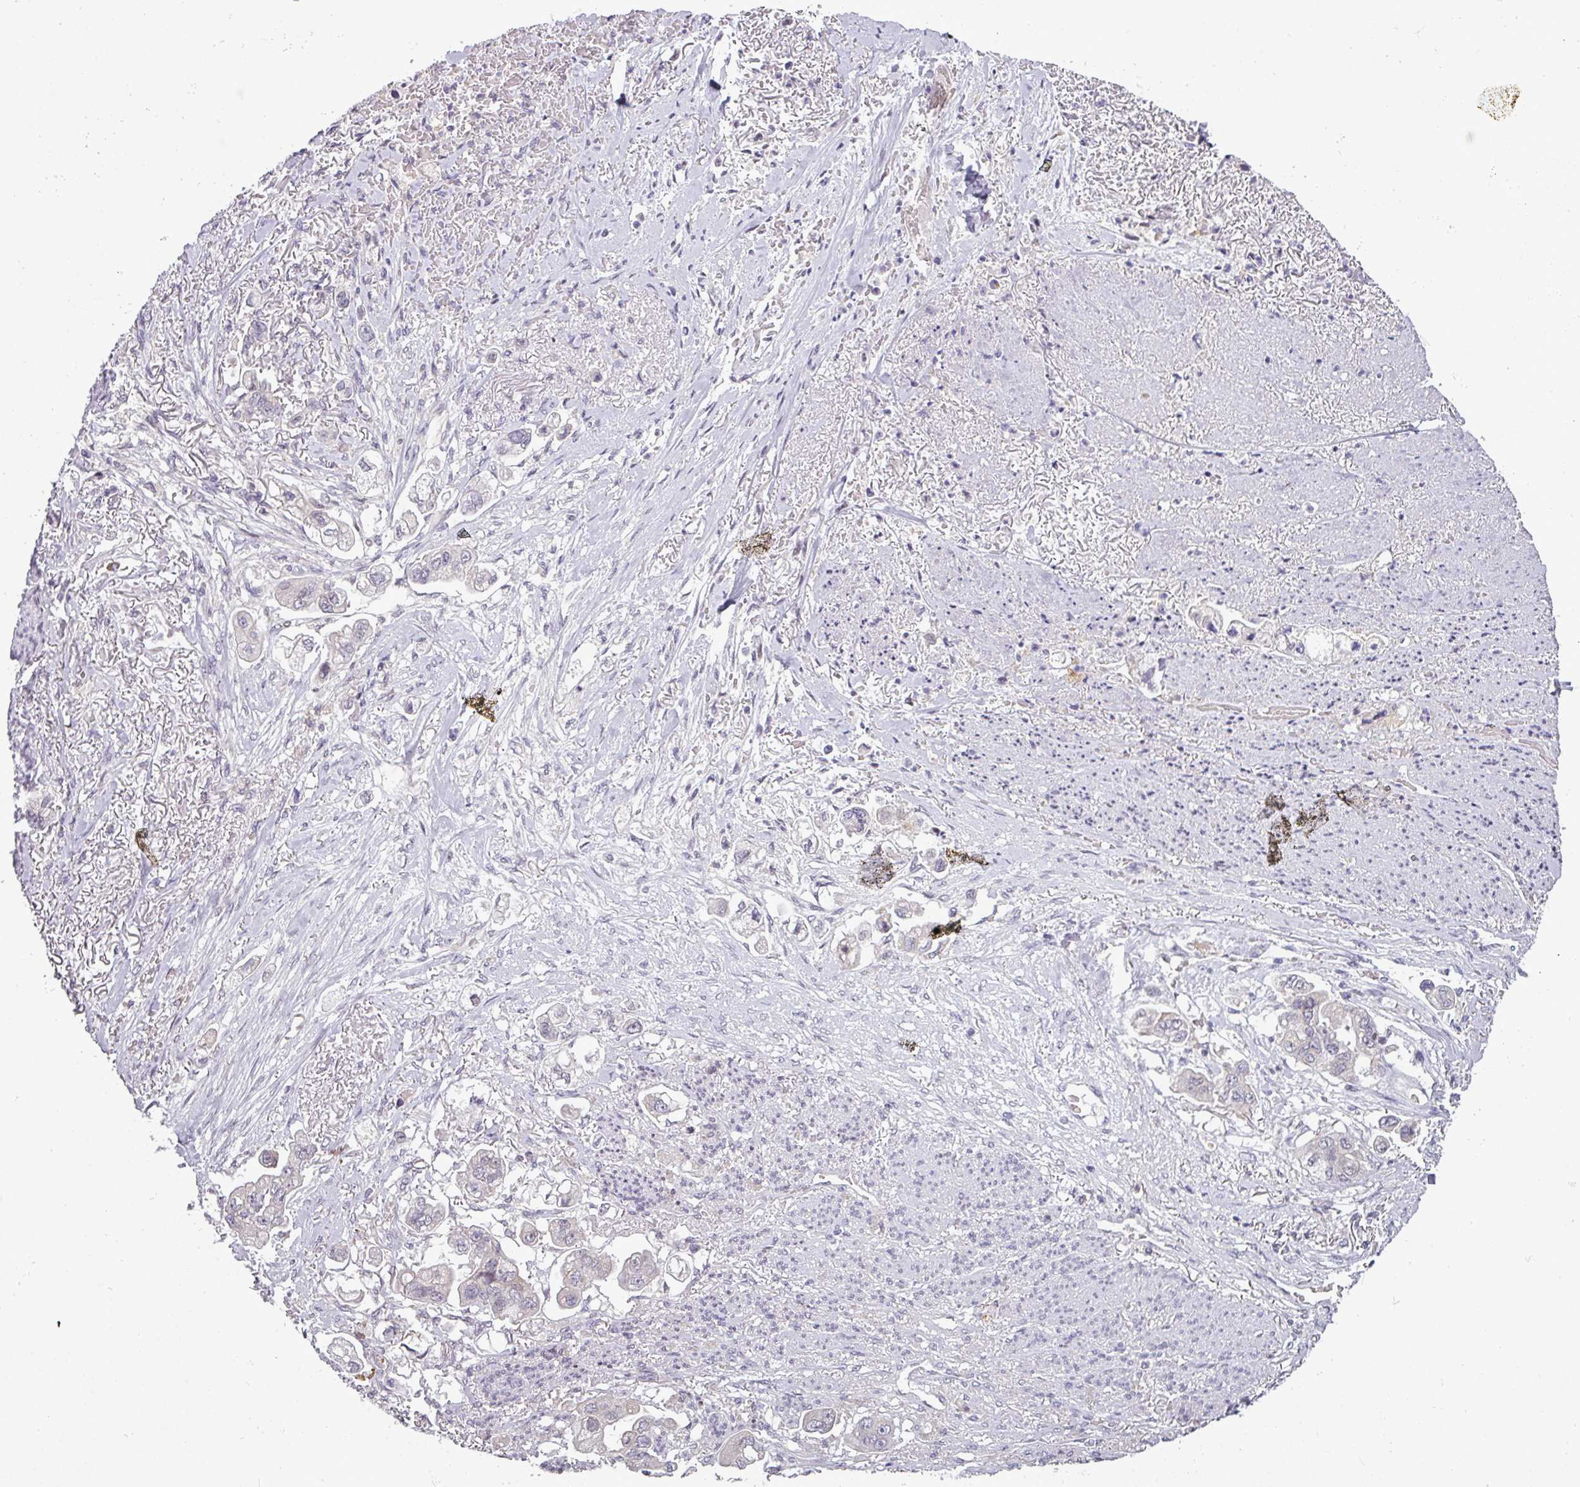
{"staining": {"intensity": "negative", "quantity": "none", "location": "none"}, "tissue": "stomach cancer", "cell_type": "Tumor cells", "image_type": "cancer", "snomed": [{"axis": "morphology", "description": "Adenocarcinoma, NOS"}, {"axis": "topography", "description": "Stomach"}], "caption": "This is an immunohistochemistry (IHC) photomicrograph of stomach adenocarcinoma. There is no staining in tumor cells.", "gene": "SLC66A2", "patient": {"sex": "male", "age": 62}}